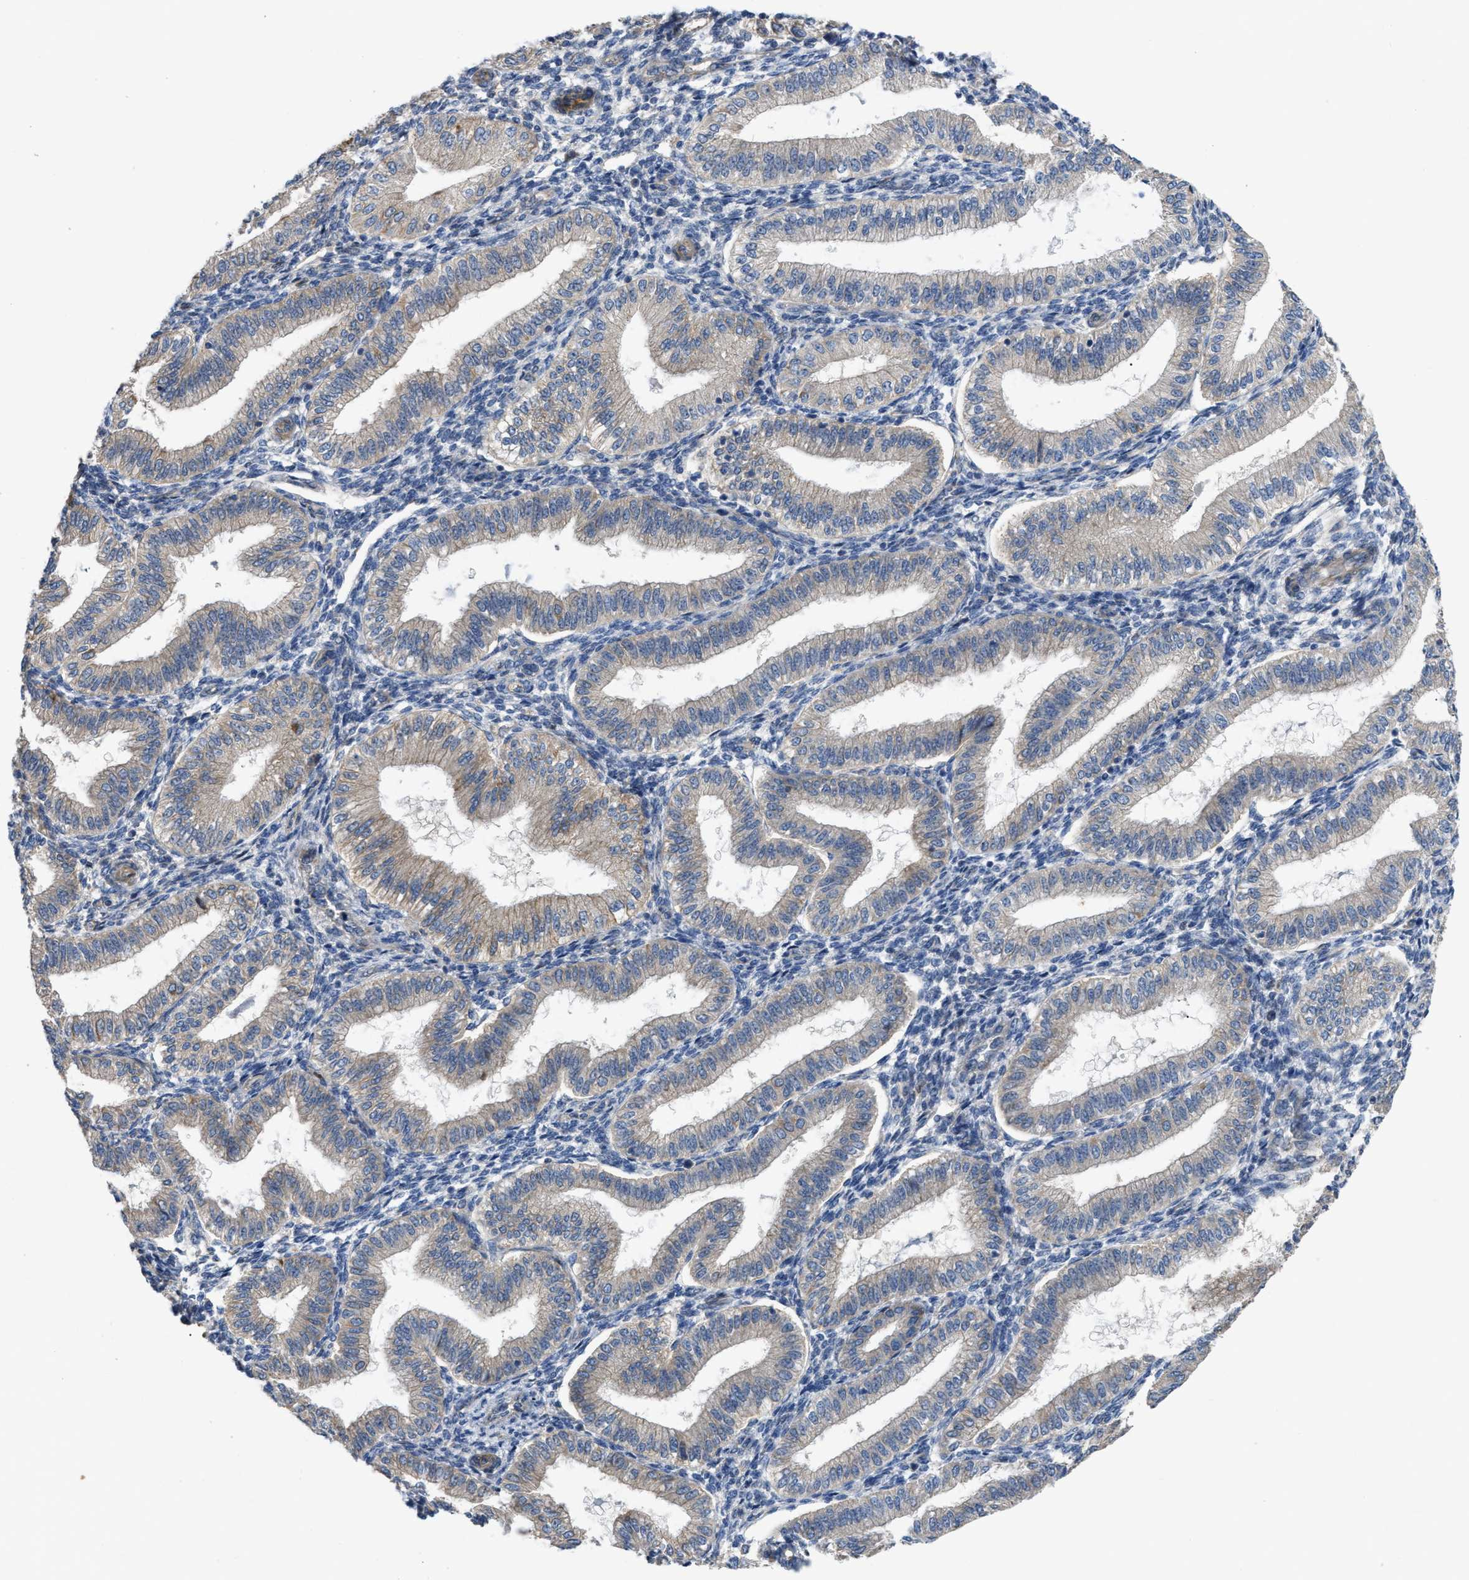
{"staining": {"intensity": "negative", "quantity": "none", "location": "none"}, "tissue": "endometrium", "cell_type": "Cells in endometrial stroma", "image_type": "normal", "snomed": [{"axis": "morphology", "description": "Normal tissue, NOS"}, {"axis": "topography", "description": "Endometrium"}], "caption": "Cells in endometrial stroma are negative for protein expression in normal human endometrium. (DAB (3,3'-diaminobenzidine) immunohistochemistry (IHC) visualized using brightfield microscopy, high magnification).", "gene": "DHX58", "patient": {"sex": "female", "age": 39}}